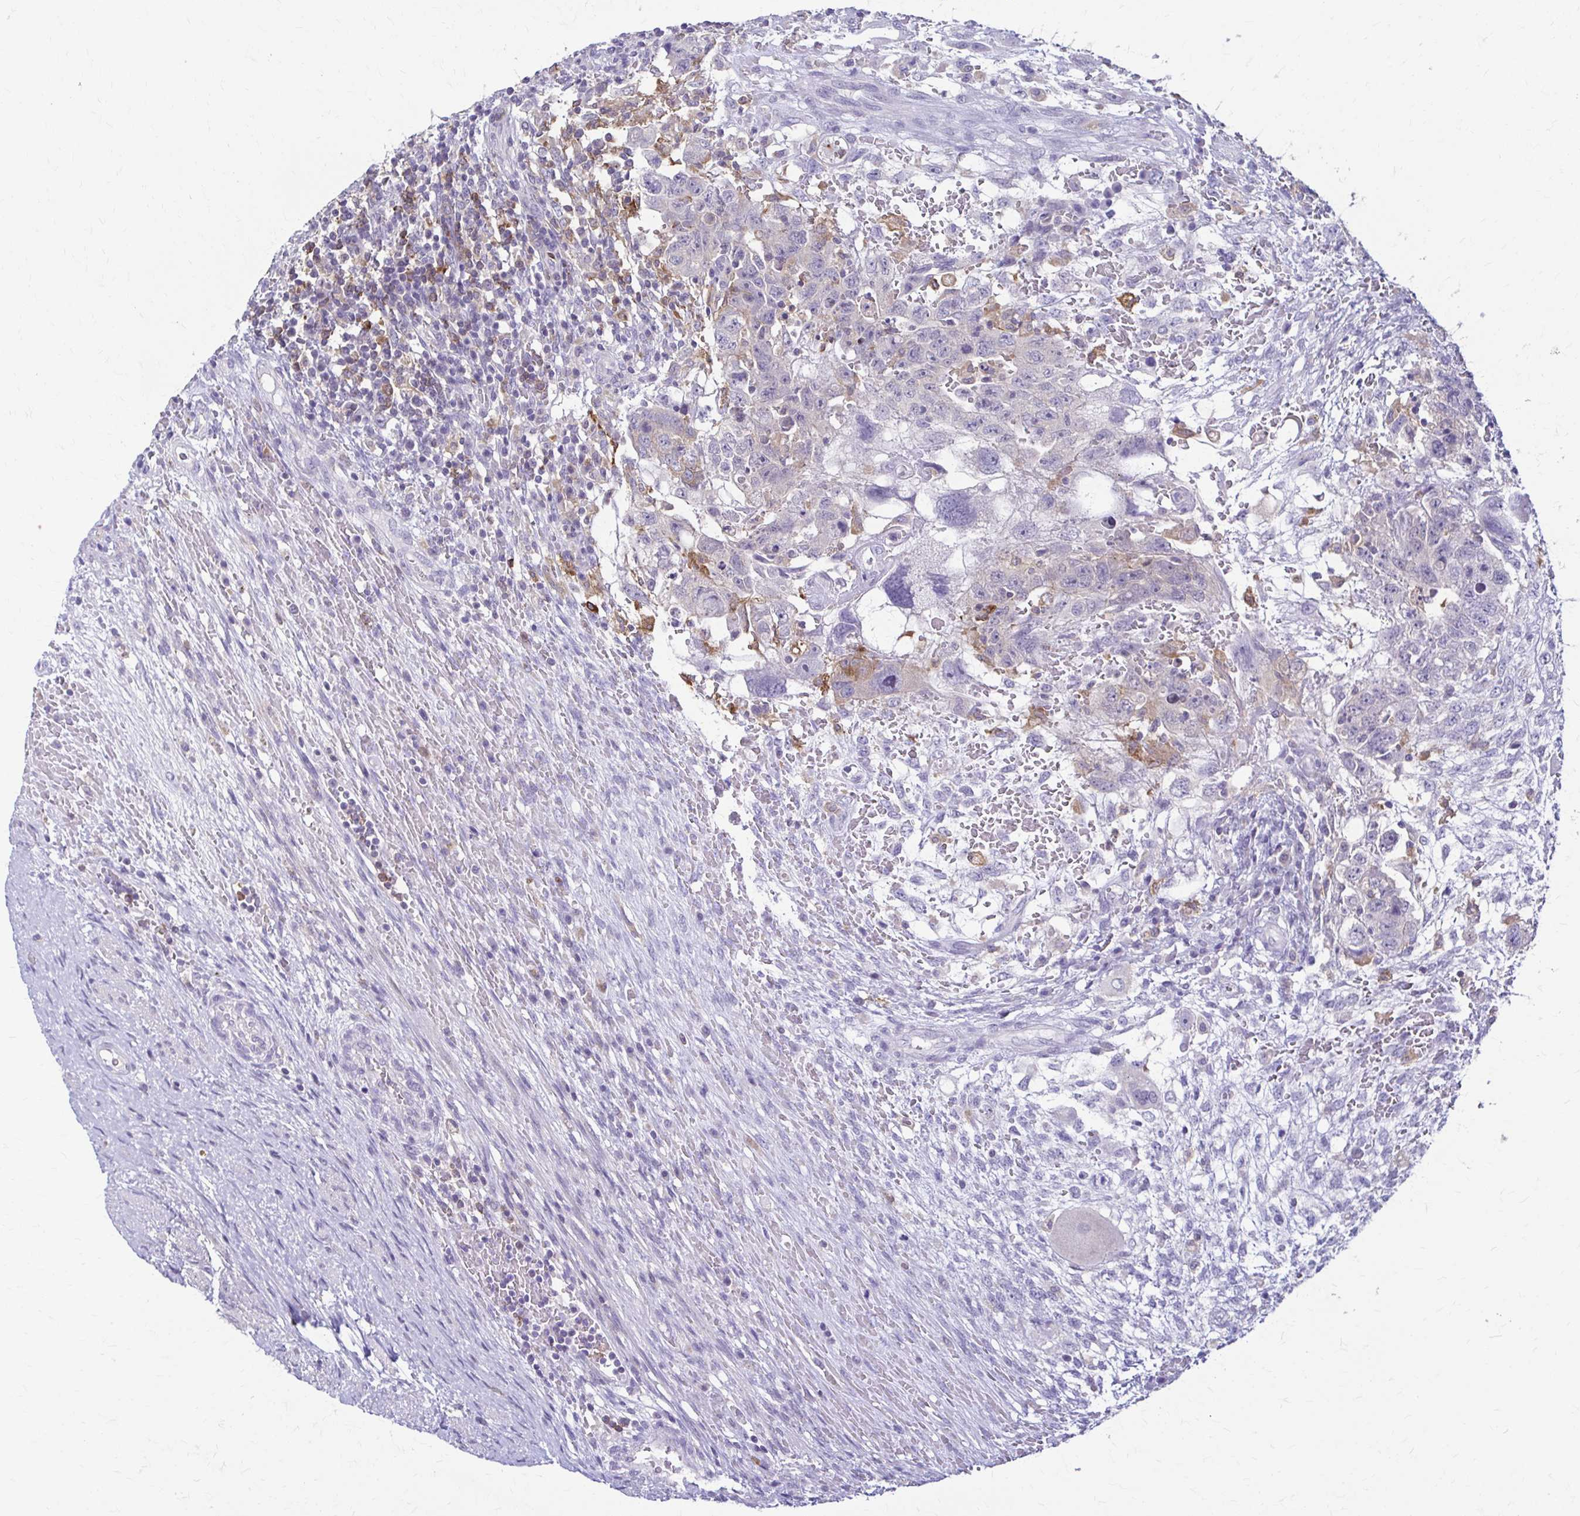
{"staining": {"intensity": "negative", "quantity": "none", "location": "none"}, "tissue": "testis cancer", "cell_type": "Tumor cells", "image_type": "cancer", "snomed": [{"axis": "morphology", "description": "Carcinoma, Embryonal, NOS"}, {"axis": "topography", "description": "Testis"}], "caption": "High power microscopy image of an immunohistochemistry histopathology image of testis cancer (embryonal carcinoma), revealing no significant staining in tumor cells.", "gene": "PIK3AP1", "patient": {"sex": "male", "age": 26}}